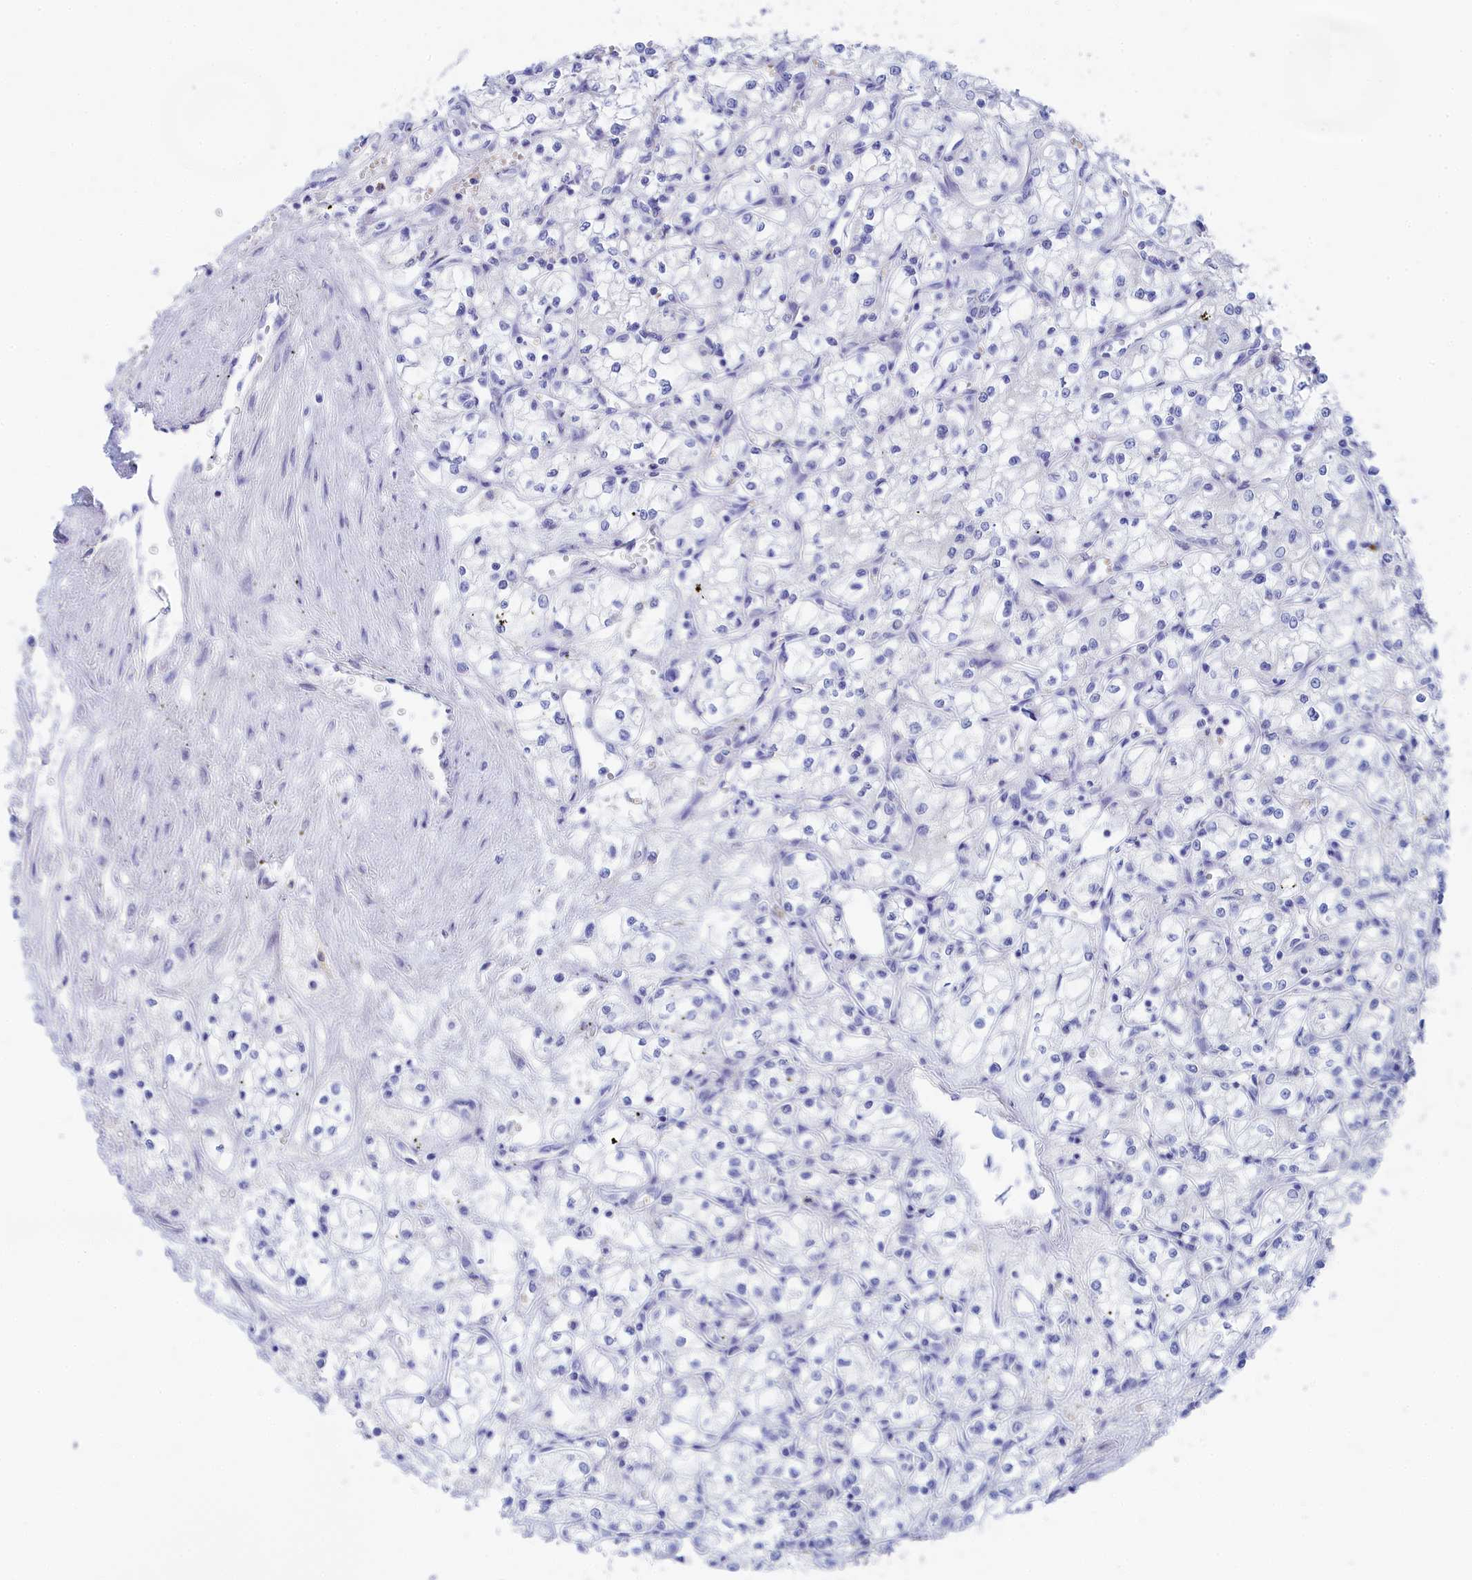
{"staining": {"intensity": "negative", "quantity": "none", "location": "none"}, "tissue": "renal cancer", "cell_type": "Tumor cells", "image_type": "cancer", "snomed": [{"axis": "morphology", "description": "Adenocarcinoma, NOS"}, {"axis": "topography", "description": "Kidney"}], "caption": "Immunohistochemistry image of human renal cancer (adenocarcinoma) stained for a protein (brown), which shows no positivity in tumor cells.", "gene": "TRIM10", "patient": {"sex": "male", "age": 59}}